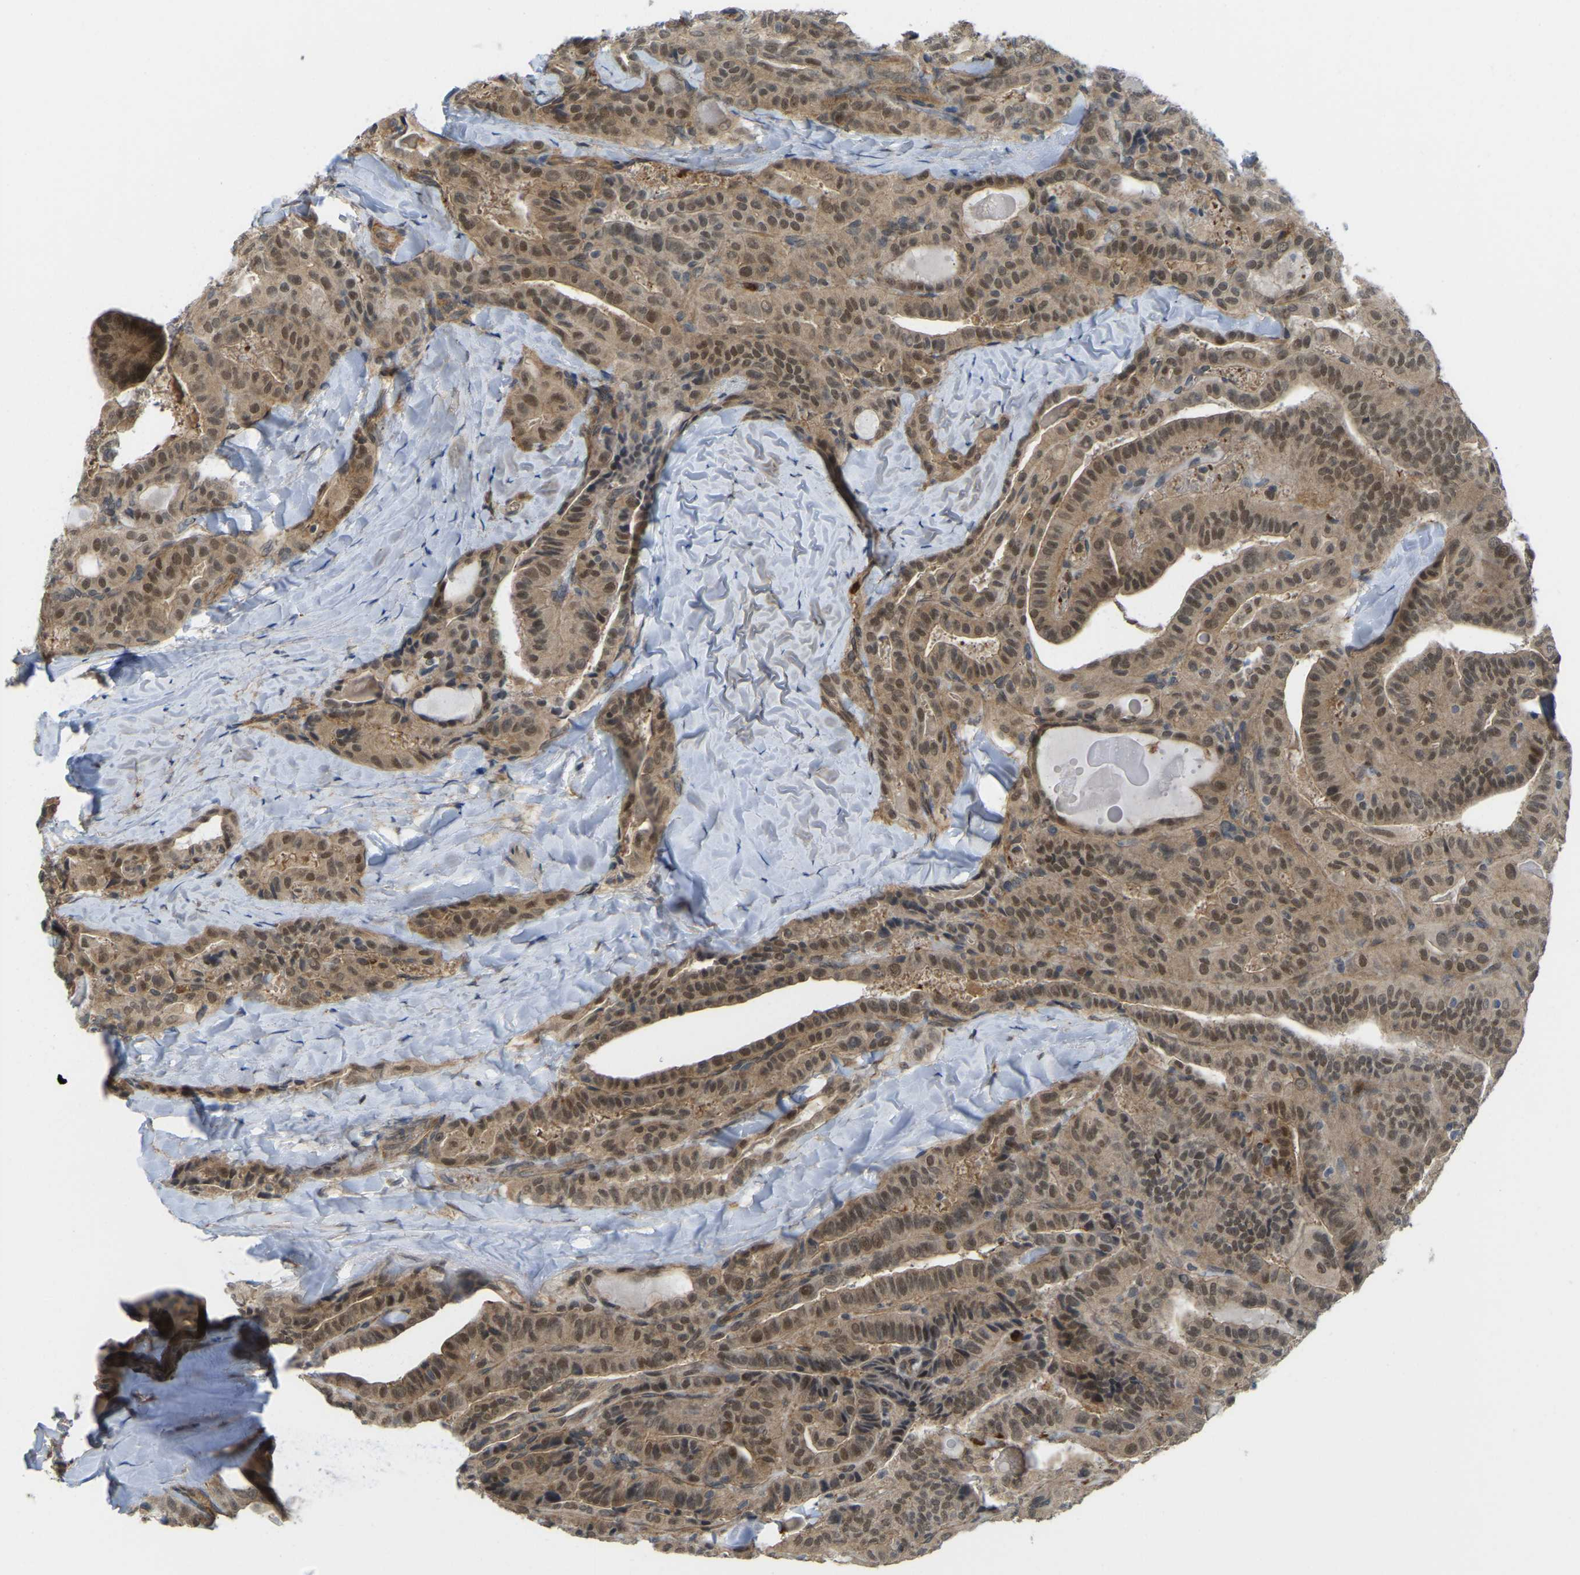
{"staining": {"intensity": "moderate", "quantity": ">75%", "location": "cytoplasmic/membranous,nuclear"}, "tissue": "thyroid cancer", "cell_type": "Tumor cells", "image_type": "cancer", "snomed": [{"axis": "morphology", "description": "Papillary adenocarcinoma, NOS"}, {"axis": "topography", "description": "Thyroid gland"}], "caption": "A brown stain highlights moderate cytoplasmic/membranous and nuclear expression of a protein in human thyroid papillary adenocarcinoma tumor cells.", "gene": "SERPINB5", "patient": {"sex": "male", "age": 77}}